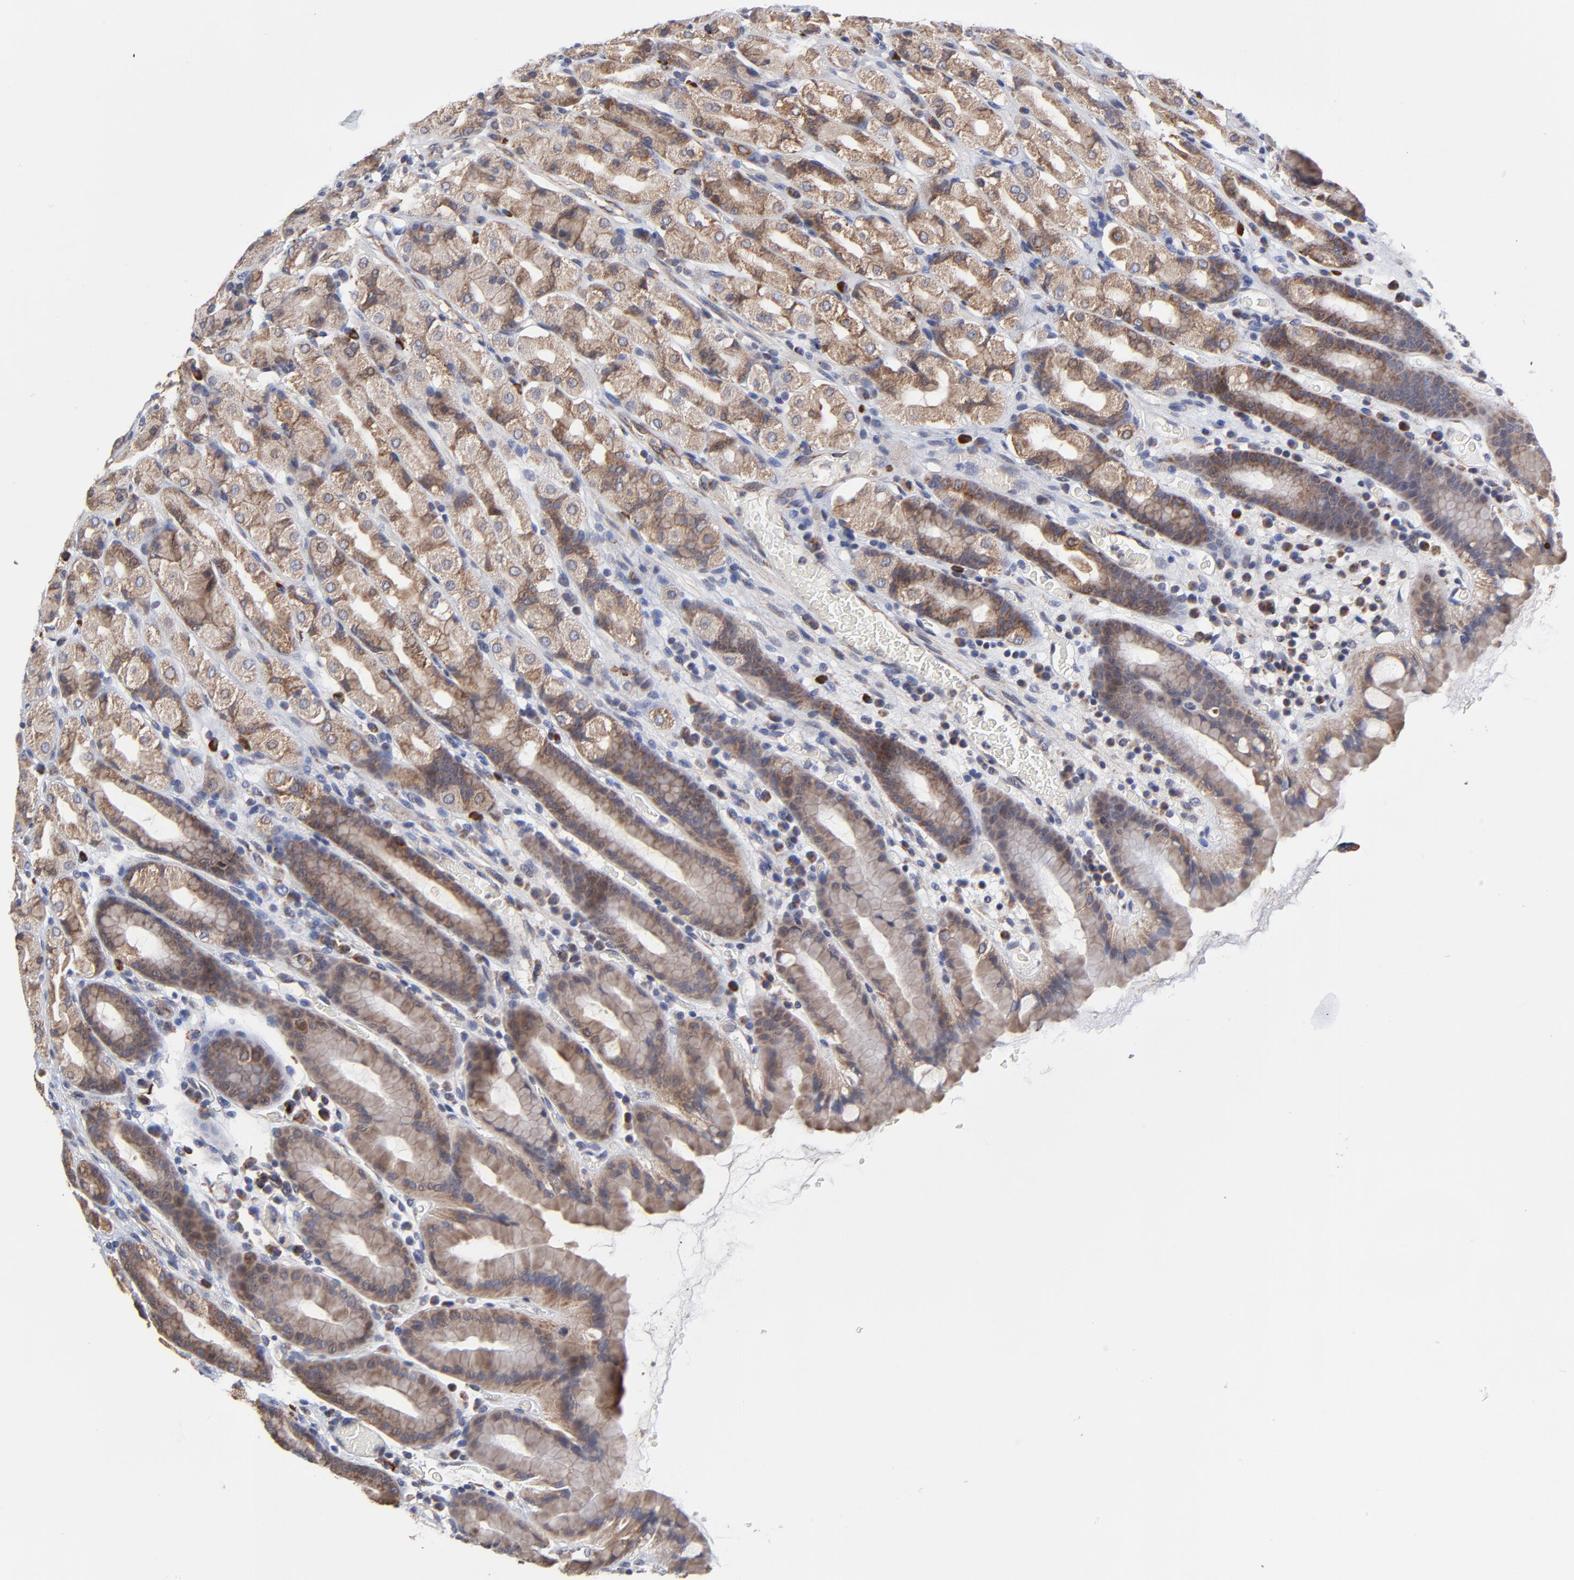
{"staining": {"intensity": "moderate", "quantity": "25%-75%", "location": "cytoplasmic/membranous"}, "tissue": "stomach", "cell_type": "Glandular cells", "image_type": "normal", "snomed": [{"axis": "morphology", "description": "Normal tissue, NOS"}, {"axis": "topography", "description": "Stomach, upper"}], "caption": "A medium amount of moderate cytoplasmic/membranous expression is identified in approximately 25%-75% of glandular cells in normal stomach.", "gene": "ZNF550", "patient": {"sex": "male", "age": 68}}